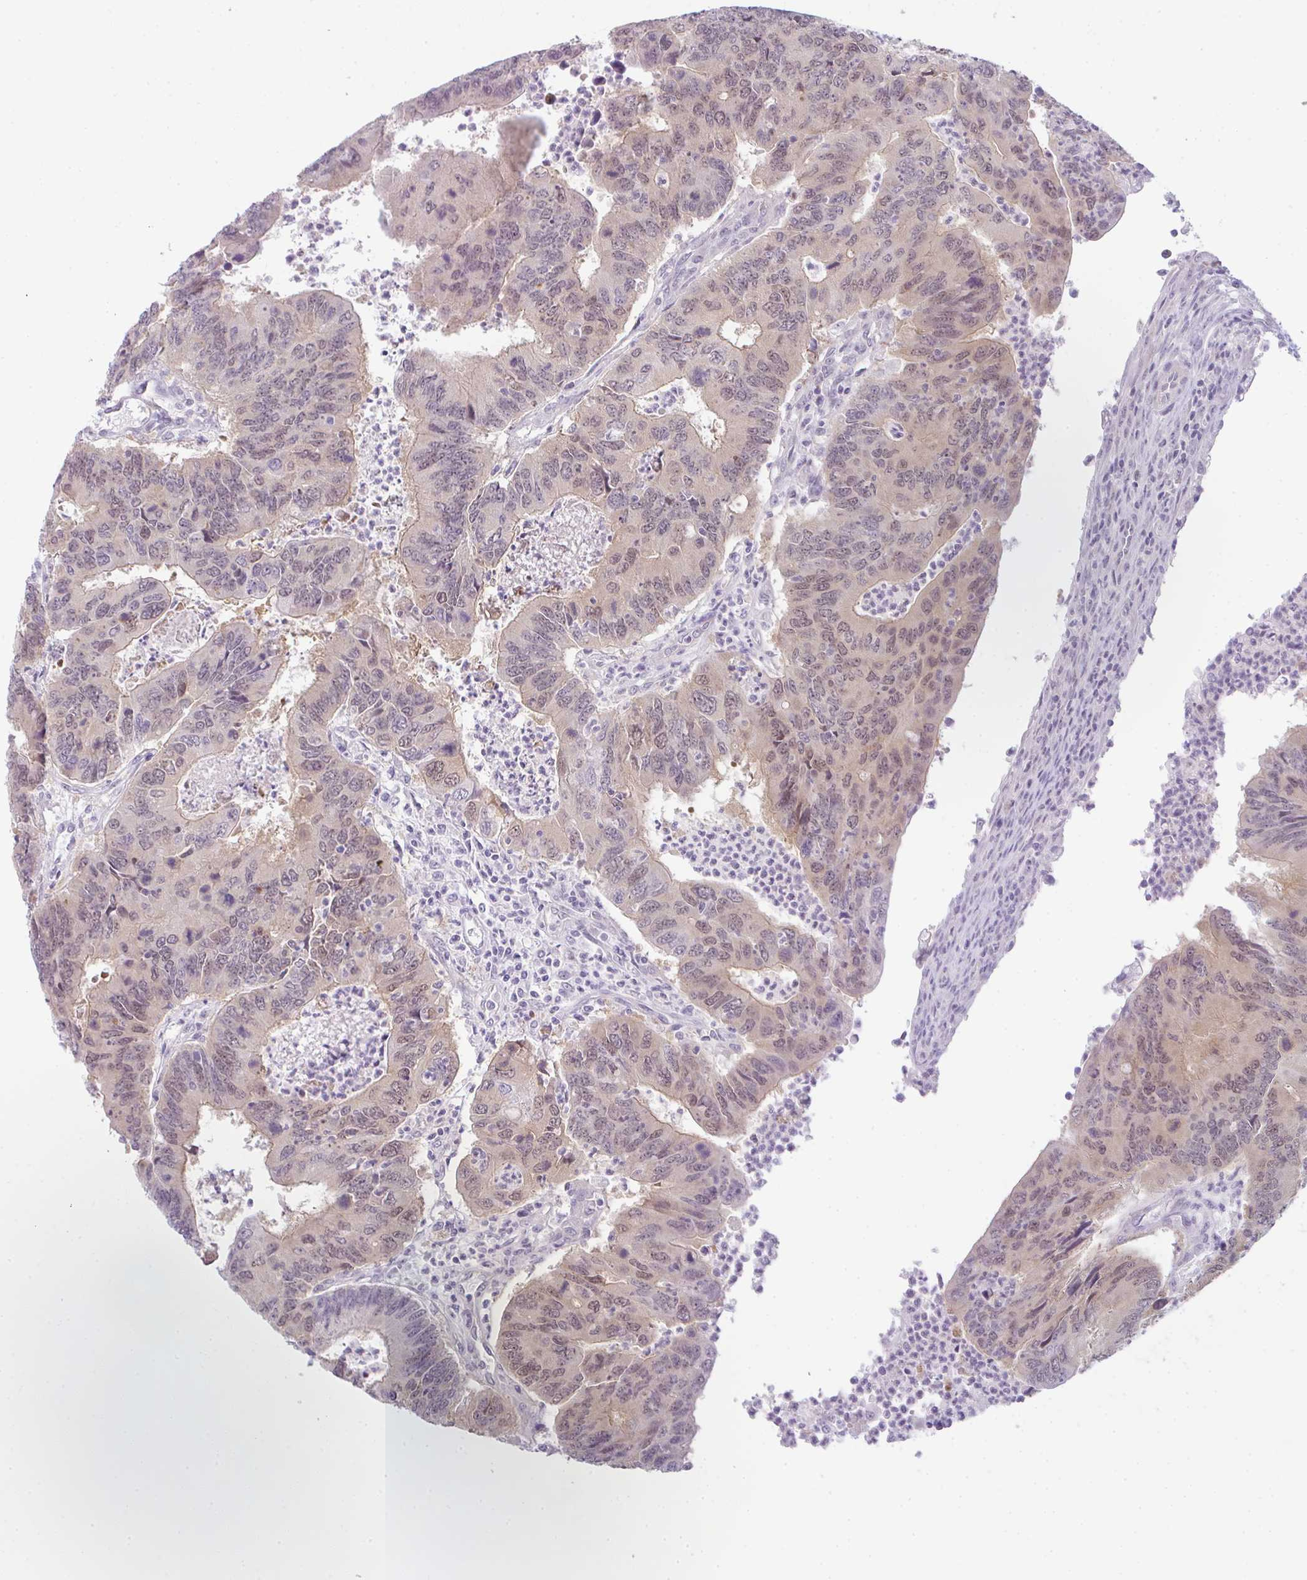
{"staining": {"intensity": "weak", "quantity": "25%-75%", "location": "cytoplasmic/membranous,nuclear"}, "tissue": "colorectal cancer", "cell_type": "Tumor cells", "image_type": "cancer", "snomed": [{"axis": "morphology", "description": "Adenocarcinoma, NOS"}, {"axis": "topography", "description": "Colon"}], "caption": "Tumor cells exhibit weak cytoplasmic/membranous and nuclear staining in about 25%-75% of cells in adenocarcinoma (colorectal).", "gene": "CSE1L", "patient": {"sex": "female", "age": 67}}